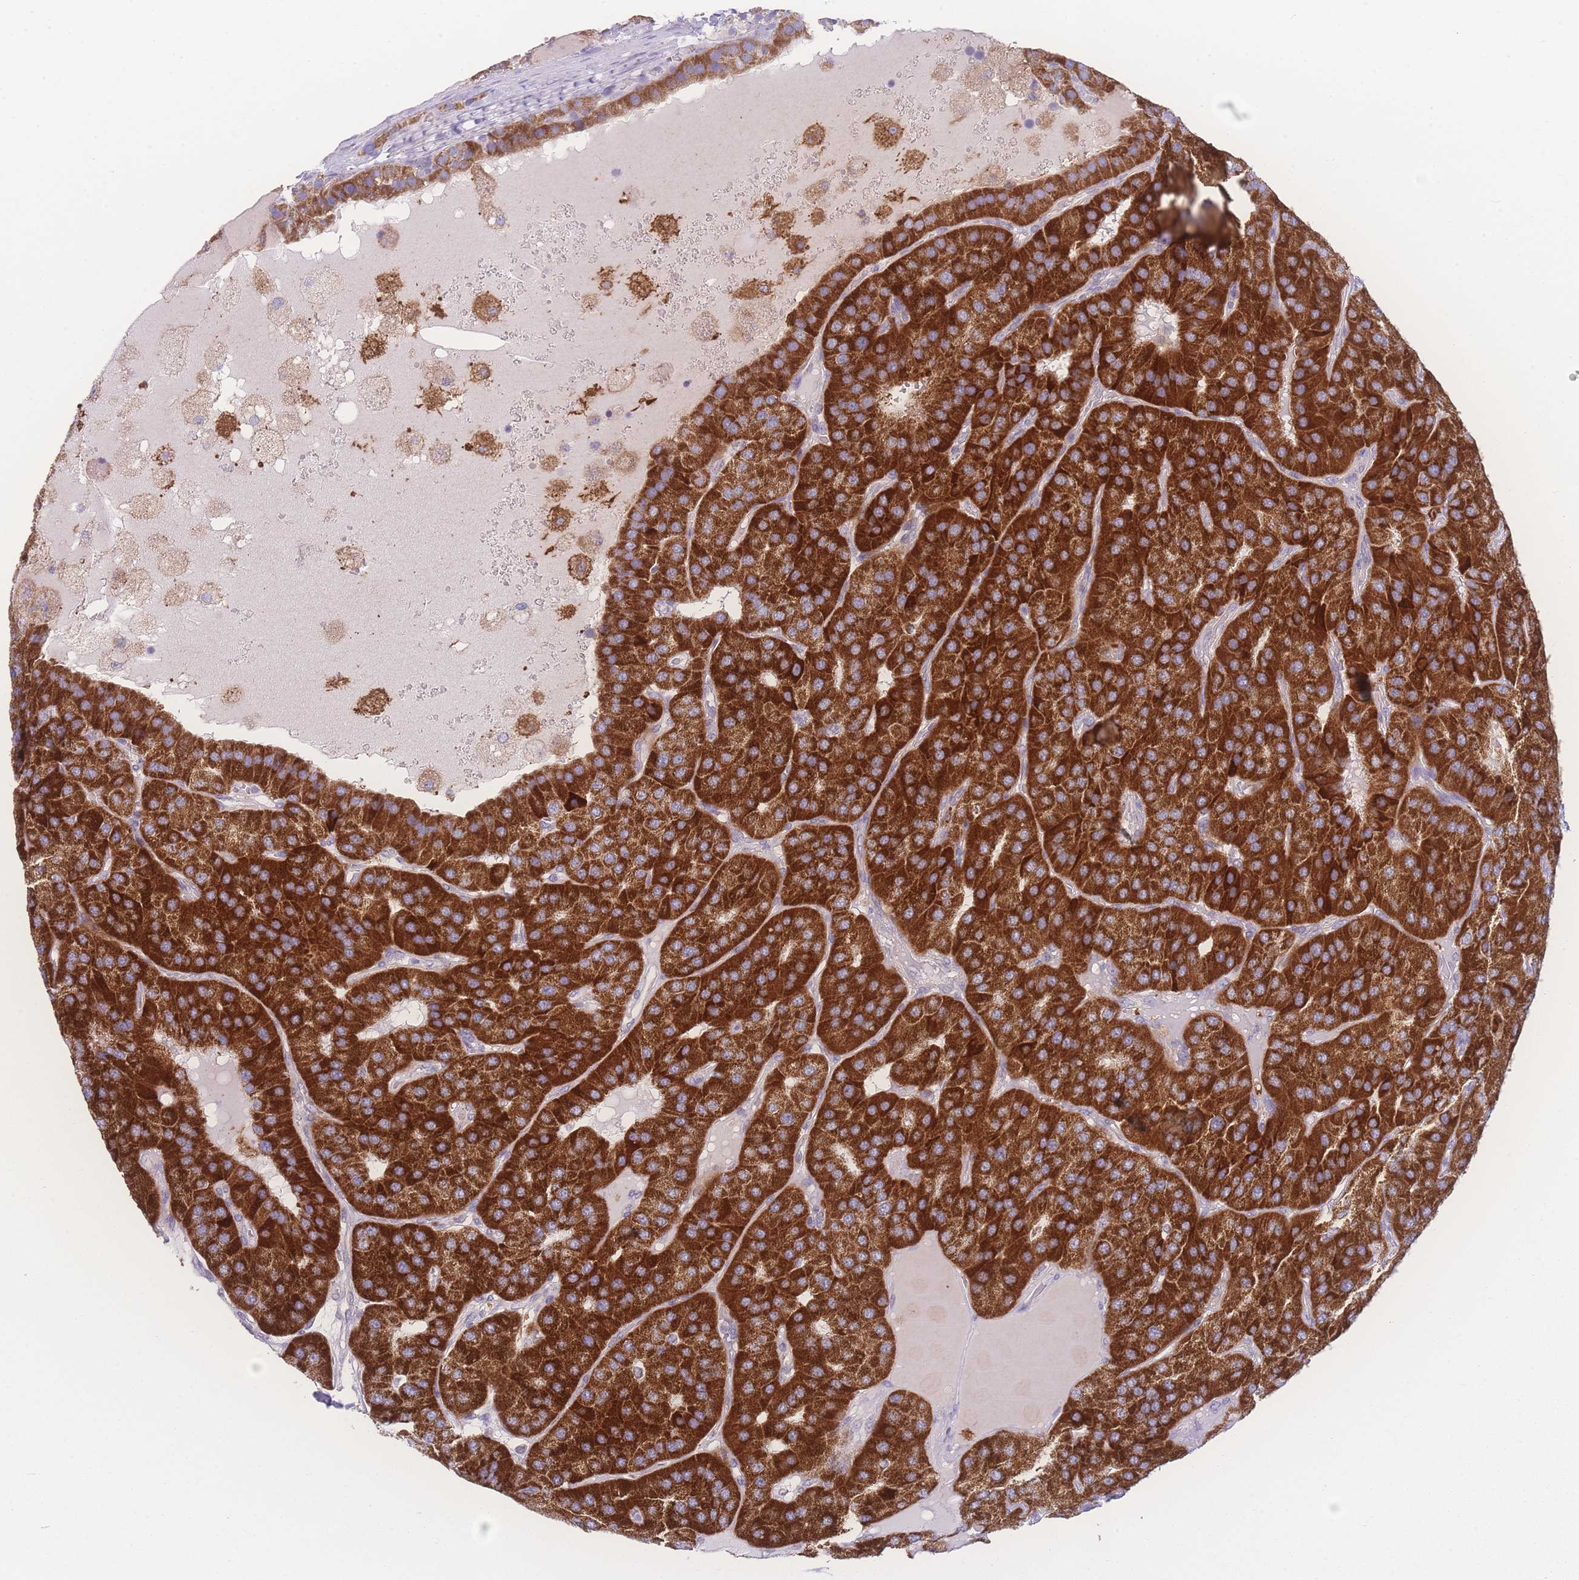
{"staining": {"intensity": "strong", "quantity": ">75%", "location": "cytoplasmic/membranous"}, "tissue": "parathyroid gland", "cell_type": "Glandular cells", "image_type": "normal", "snomed": [{"axis": "morphology", "description": "Normal tissue, NOS"}, {"axis": "morphology", "description": "Adenoma, NOS"}, {"axis": "topography", "description": "Parathyroid gland"}], "caption": "Immunohistochemistry micrograph of unremarkable human parathyroid gland stained for a protein (brown), which demonstrates high levels of strong cytoplasmic/membranous positivity in about >75% of glandular cells.", "gene": "NBEAL1", "patient": {"sex": "female", "age": 86}}